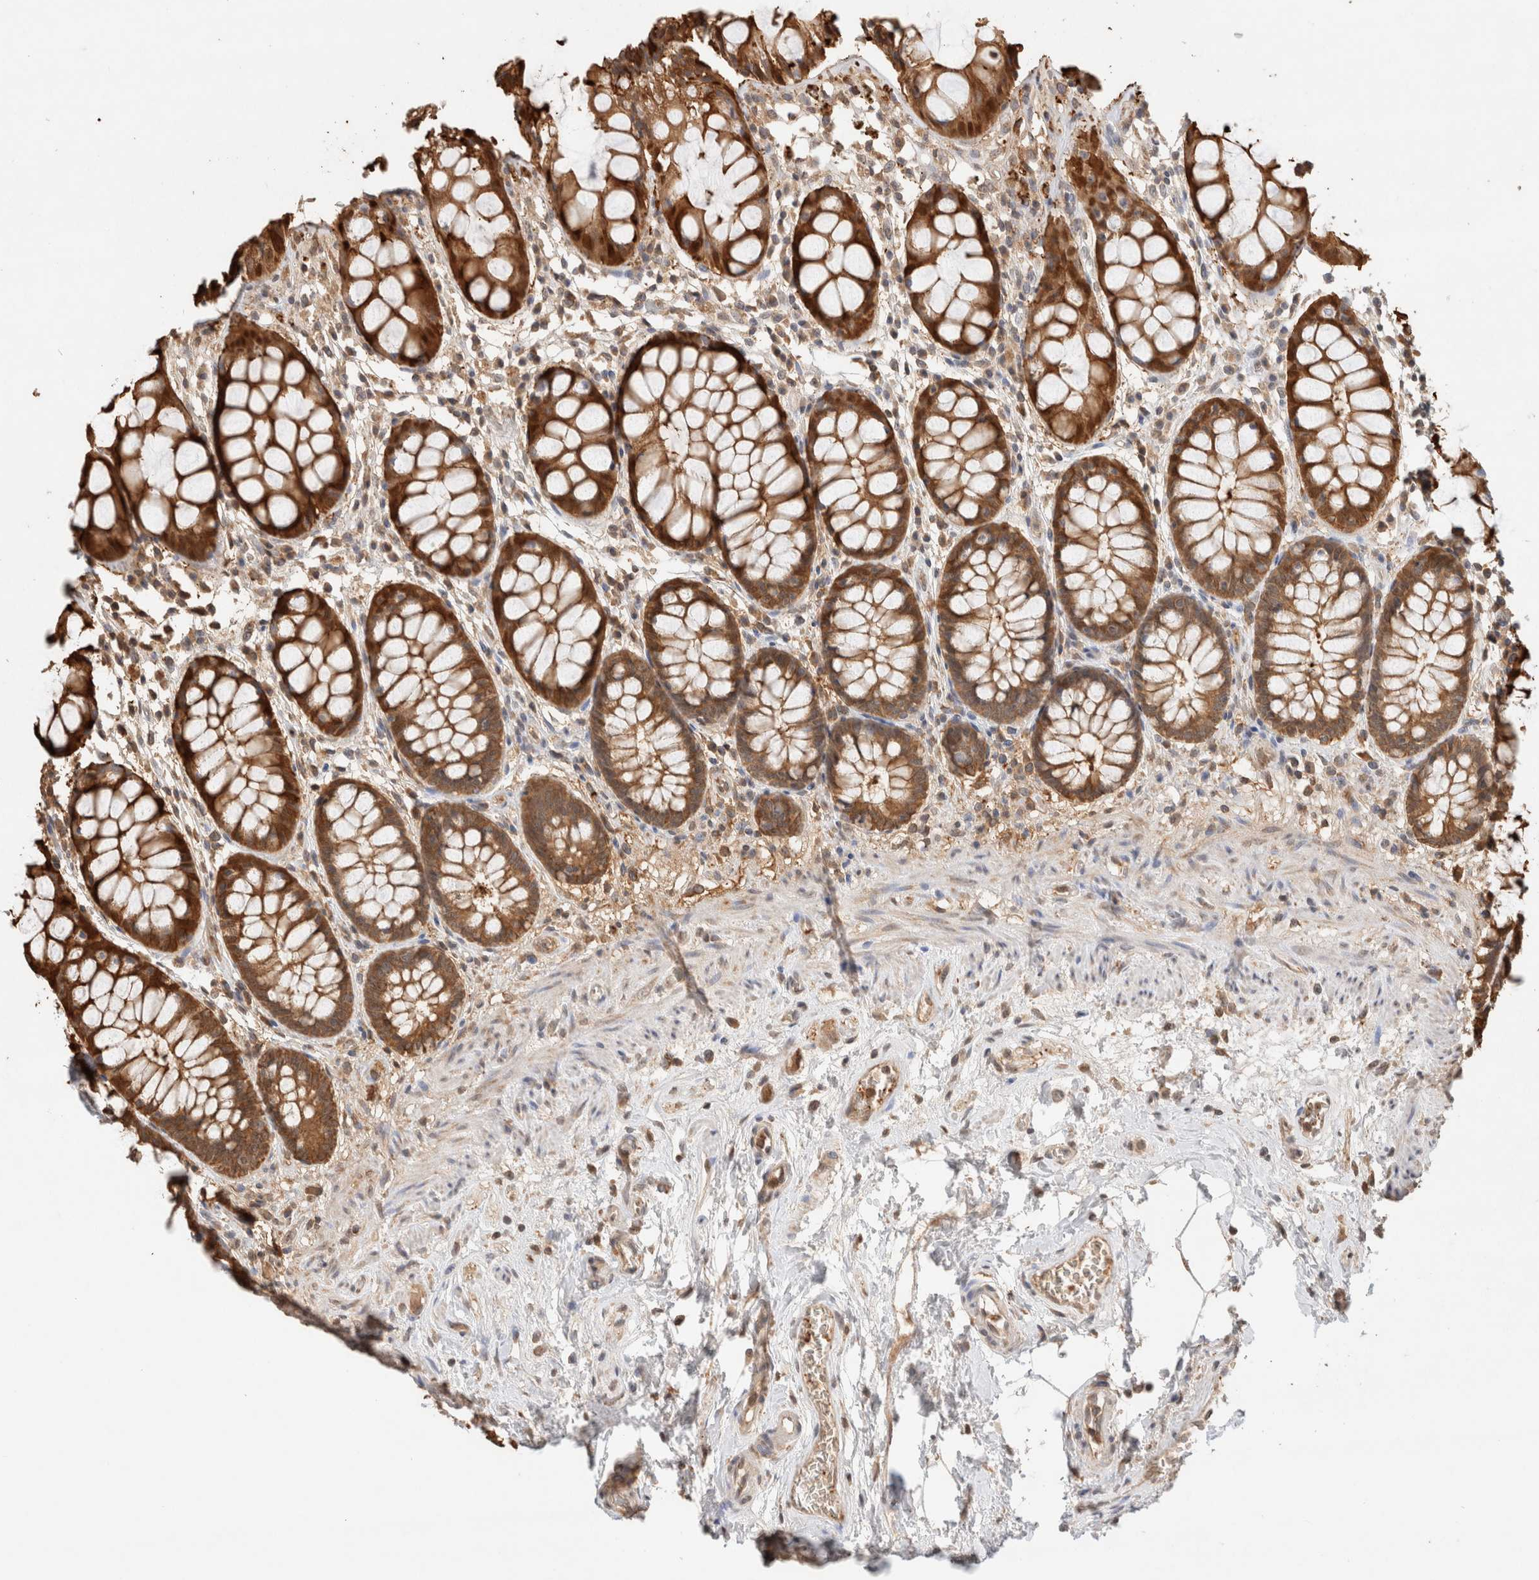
{"staining": {"intensity": "strong", "quantity": ">75%", "location": "cytoplasmic/membranous"}, "tissue": "rectum", "cell_type": "Glandular cells", "image_type": "normal", "snomed": [{"axis": "morphology", "description": "Normal tissue, NOS"}, {"axis": "topography", "description": "Rectum"}], "caption": "Immunohistochemical staining of benign human rectum shows >75% levels of strong cytoplasmic/membranous protein positivity in about >75% of glandular cells. Immunohistochemistry (ihc) stains the protein of interest in brown and the nuclei are stained blue.", "gene": "CA13", "patient": {"sex": "male", "age": 64}}